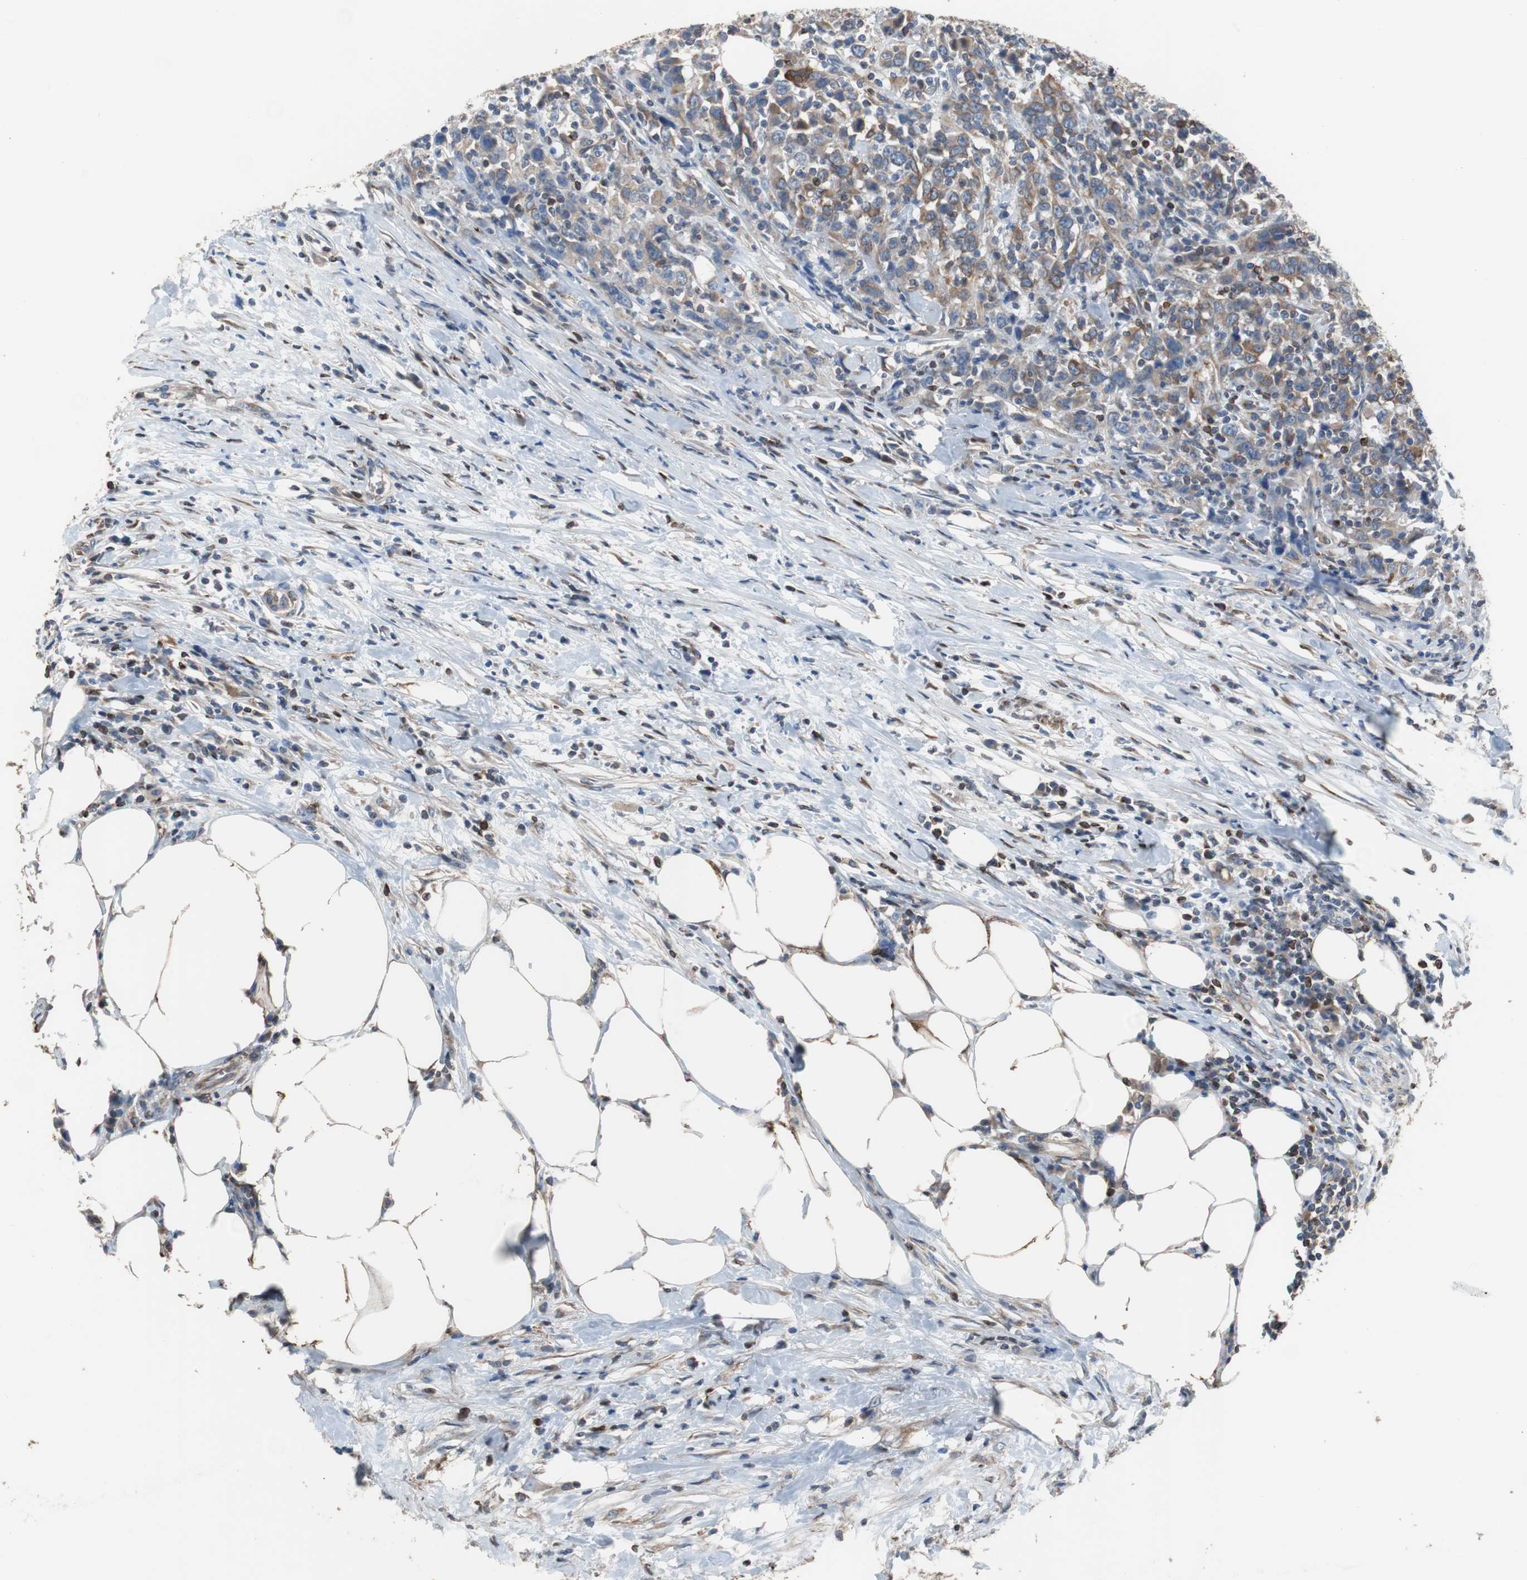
{"staining": {"intensity": "moderate", "quantity": ">75%", "location": "cytoplasmic/membranous"}, "tissue": "urothelial cancer", "cell_type": "Tumor cells", "image_type": "cancer", "snomed": [{"axis": "morphology", "description": "Urothelial carcinoma, High grade"}, {"axis": "topography", "description": "Urinary bladder"}], "caption": "Approximately >75% of tumor cells in human high-grade urothelial carcinoma display moderate cytoplasmic/membranous protein expression as visualized by brown immunohistochemical staining.", "gene": "PBXIP1", "patient": {"sex": "male", "age": 61}}